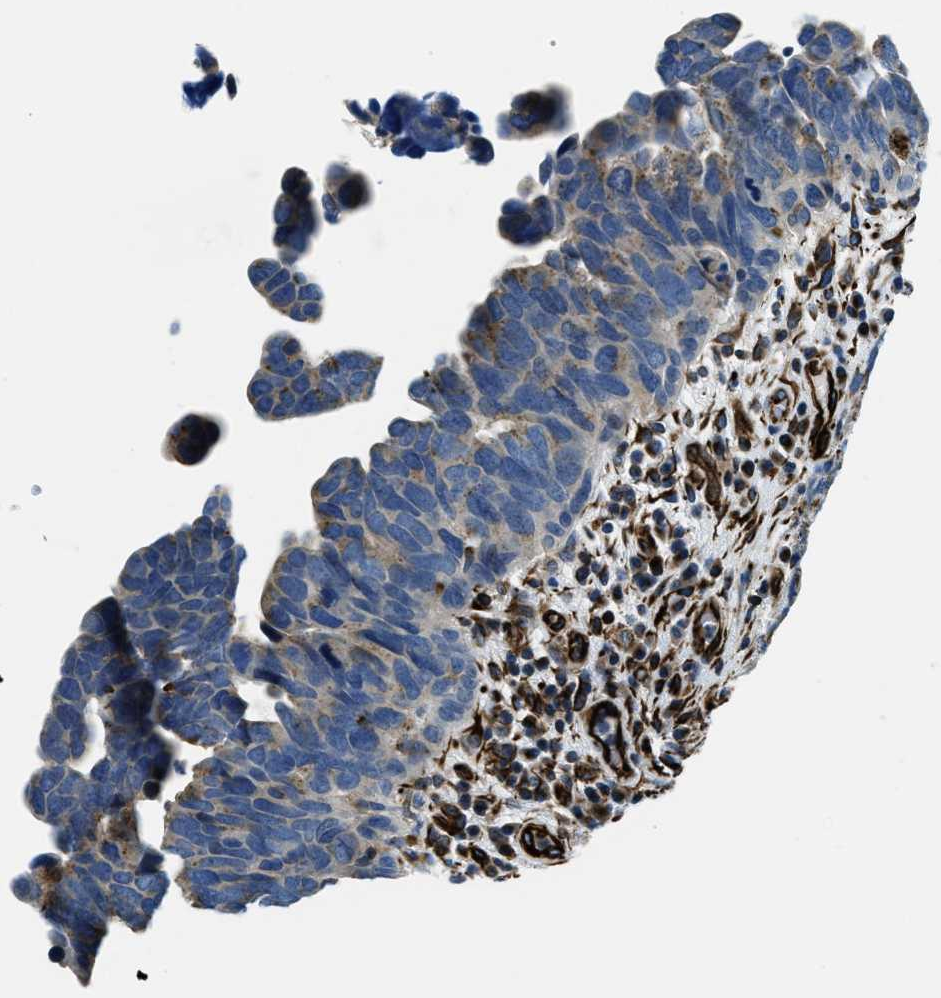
{"staining": {"intensity": "negative", "quantity": "none", "location": "none"}, "tissue": "urothelial cancer", "cell_type": "Tumor cells", "image_type": "cancer", "snomed": [{"axis": "morphology", "description": "Urothelial carcinoma, High grade"}, {"axis": "topography", "description": "Urinary bladder"}], "caption": "This photomicrograph is of high-grade urothelial carcinoma stained with immunohistochemistry (IHC) to label a protein in brown with the nuclei are counter-stained blue. There is no positivity in tumor cells.", "gene": "GNS", "patient": {"sex": "female", "age": 82}}